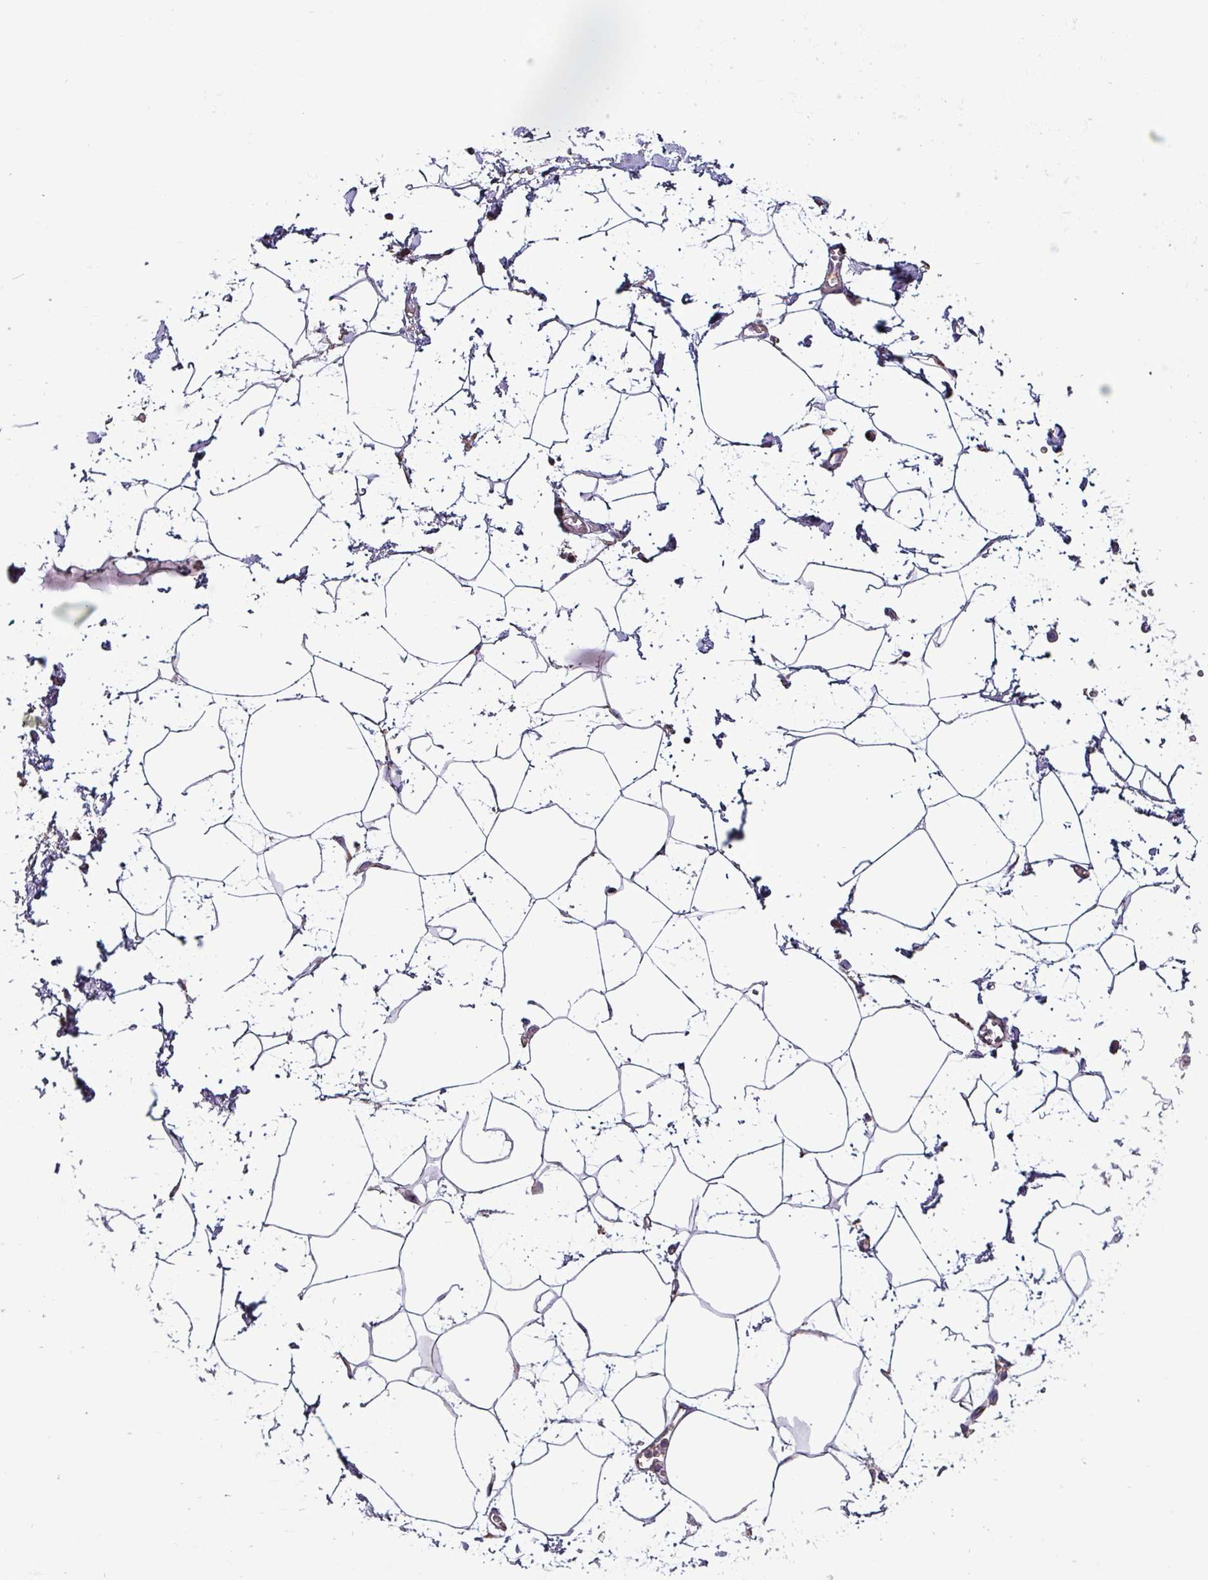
{"staining": {"intensity": "negative", "quantity": "none", "location": "none"}, "tissue": "adipose tissue", "cell_type": "Adipocytes", "image_type": "normal", "snomed": [{"axis": "morphology", "description": "Normal tissue, NOS"}, {"axis": "topography", "description": "Prostate"}, {"axis": "topography", "description": "Peripheral nerve tissue"}], "caption": "Adipocytes show no significant protein staining in normal adipose tissue.", "gene": "VAMP4", "patient": {"sex": "male", "age": 55}}